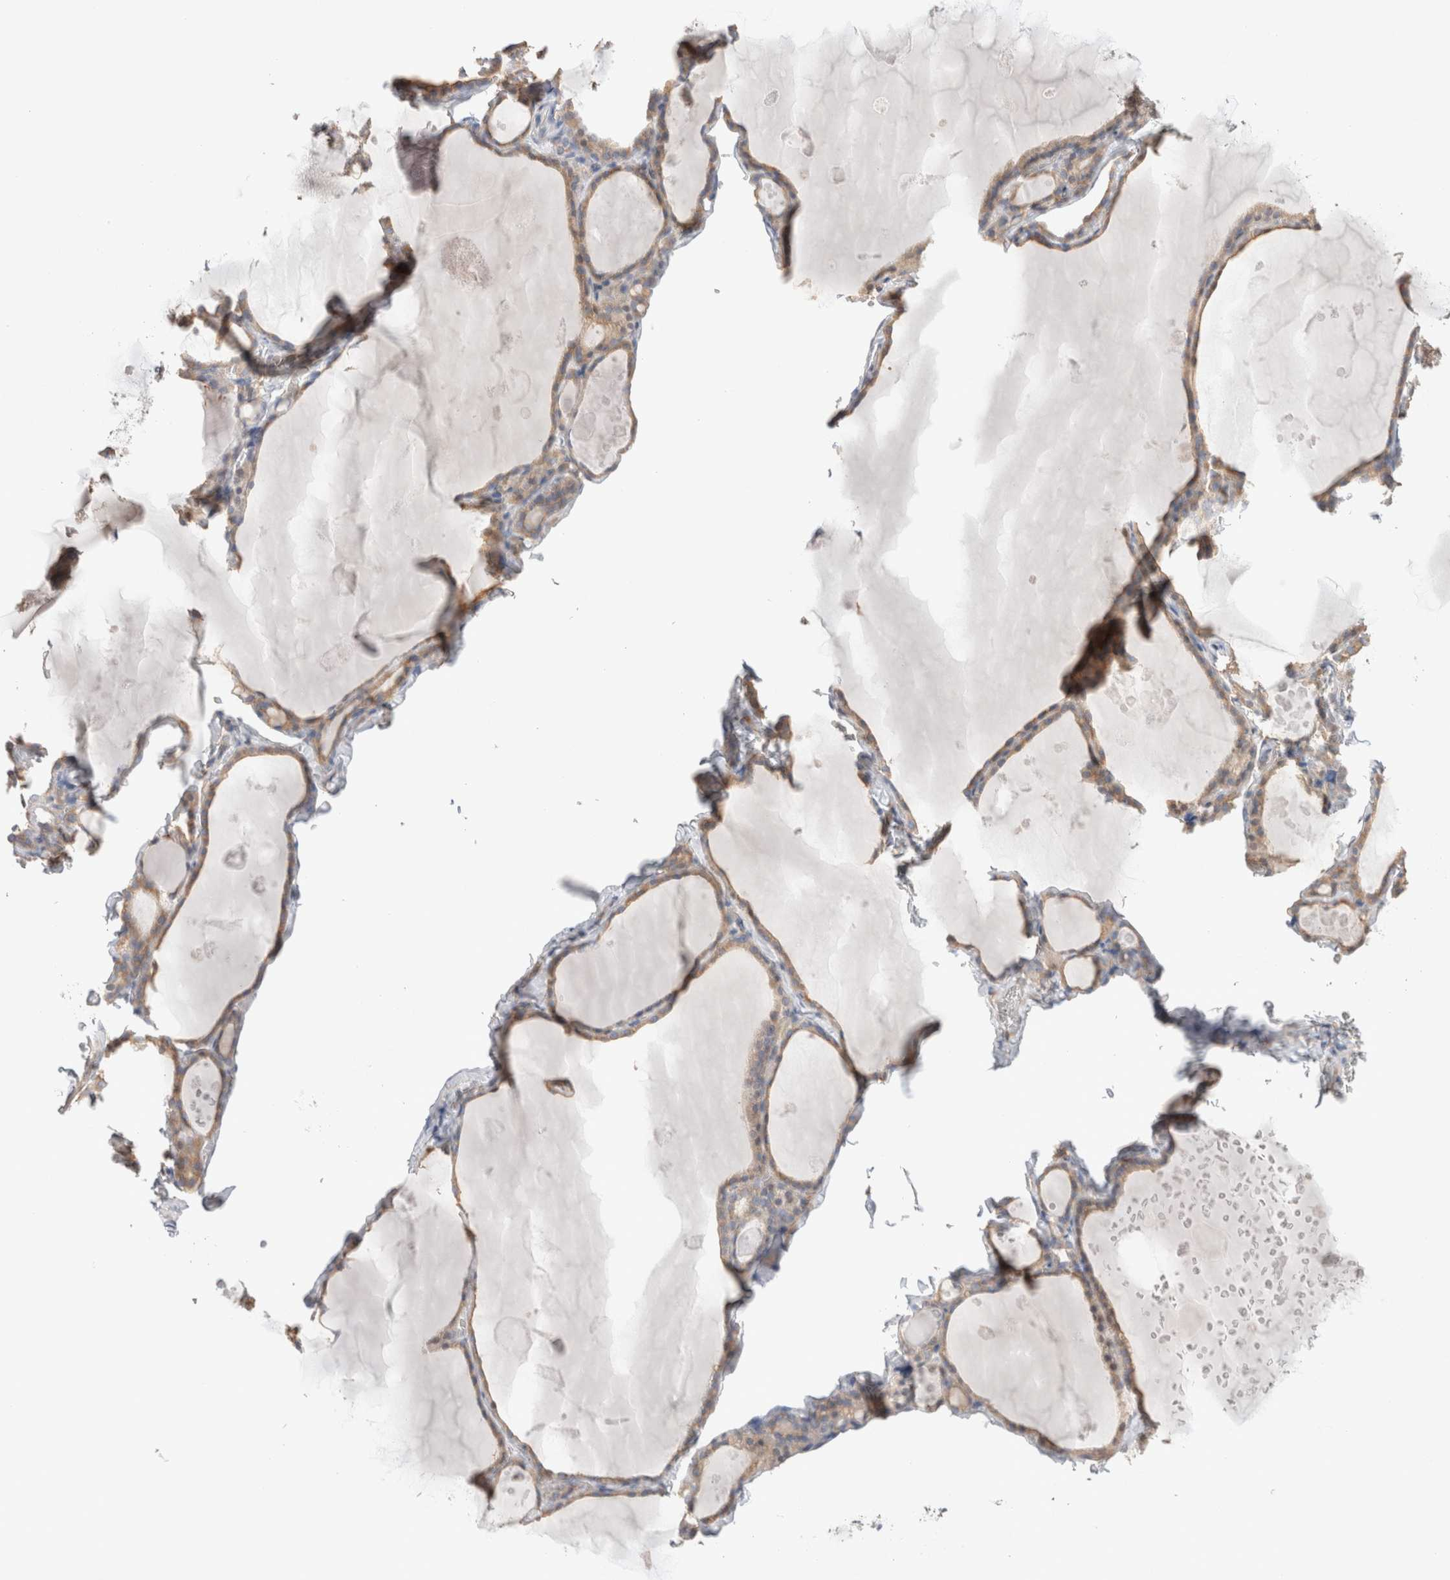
{"staining": {"intensity": "weak", "quantity": ">75%", "location": "cytoplasmic/membranous"}, "tissue": "thyroid gland", "cell_type": "Glandular cells", "image_type": "normal", "snomed": [{"axis": "morphology", "description": "Normal tissue, NOS"}, {"axis": "topography", "description": "Thyroid gland"}], "caption": "Thyroid gland stained for a protein displays weak cytoplasmic/membranous positivity in glandular cells. The staining was performed using DAB (3,3'-diaminobenzidine), with brown indicating positive protein expression. Nuclei are stained blue with hematoxylin.", "gene": "CAPN2", "patient": {"sex": "male", "age": 56}}